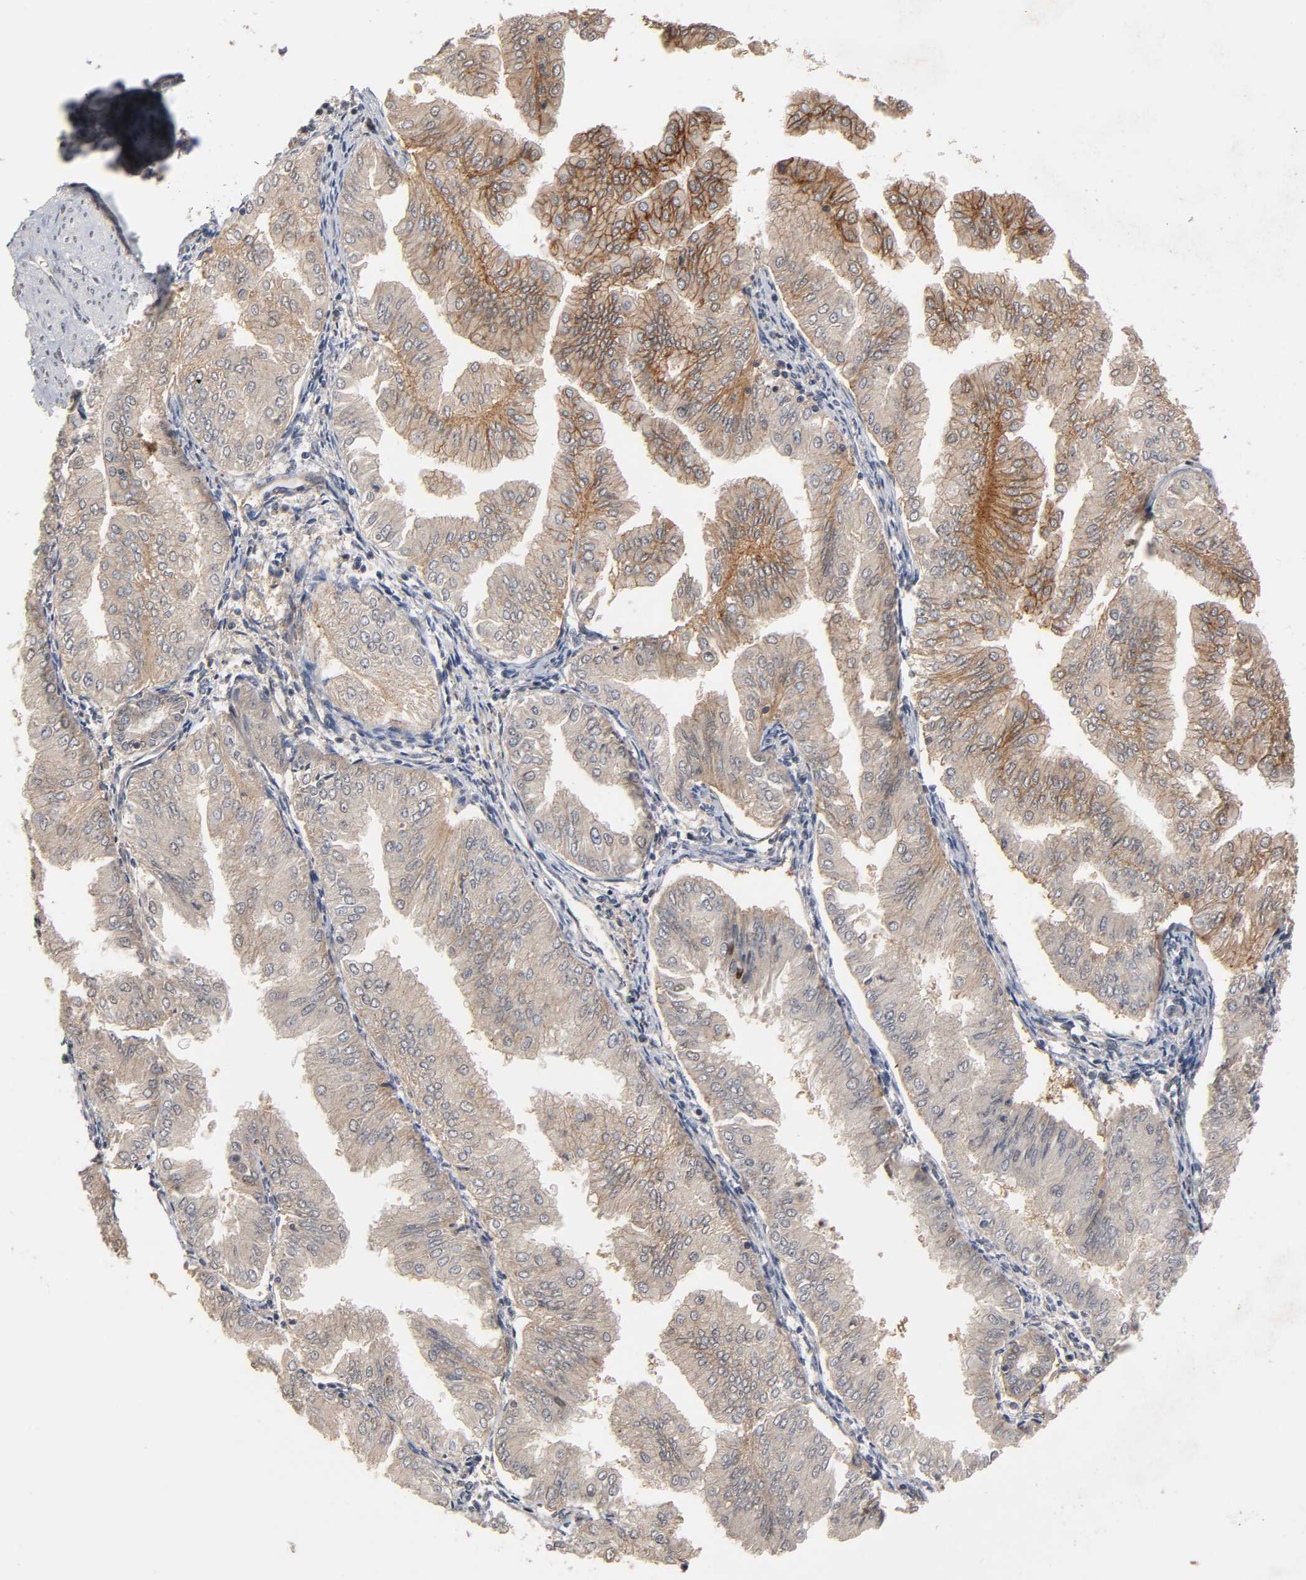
{"staining": {"intensity": "moderate", "quantity": "25%-75%", "location": "cytoplasmic/membranous"}, "tissue": "endometrial cancer", "cell_type": "Tumor cells", "image_type": "cancer", "snomed": [{"axis": "morphology", "description": "Adenocarcinoma, NOS"}, {"axis": "topography", "description": "Endometrium"}], "caption": "Brown immunohistochemical staining in endometrial cancer (adenocarcinoma) exhibits moderate cytoplasmic/membranous positivity in approximately 25%-75% of tumor cells.", "gene": "HTR1E", "patient": {"sex": "female", "age": 53}}